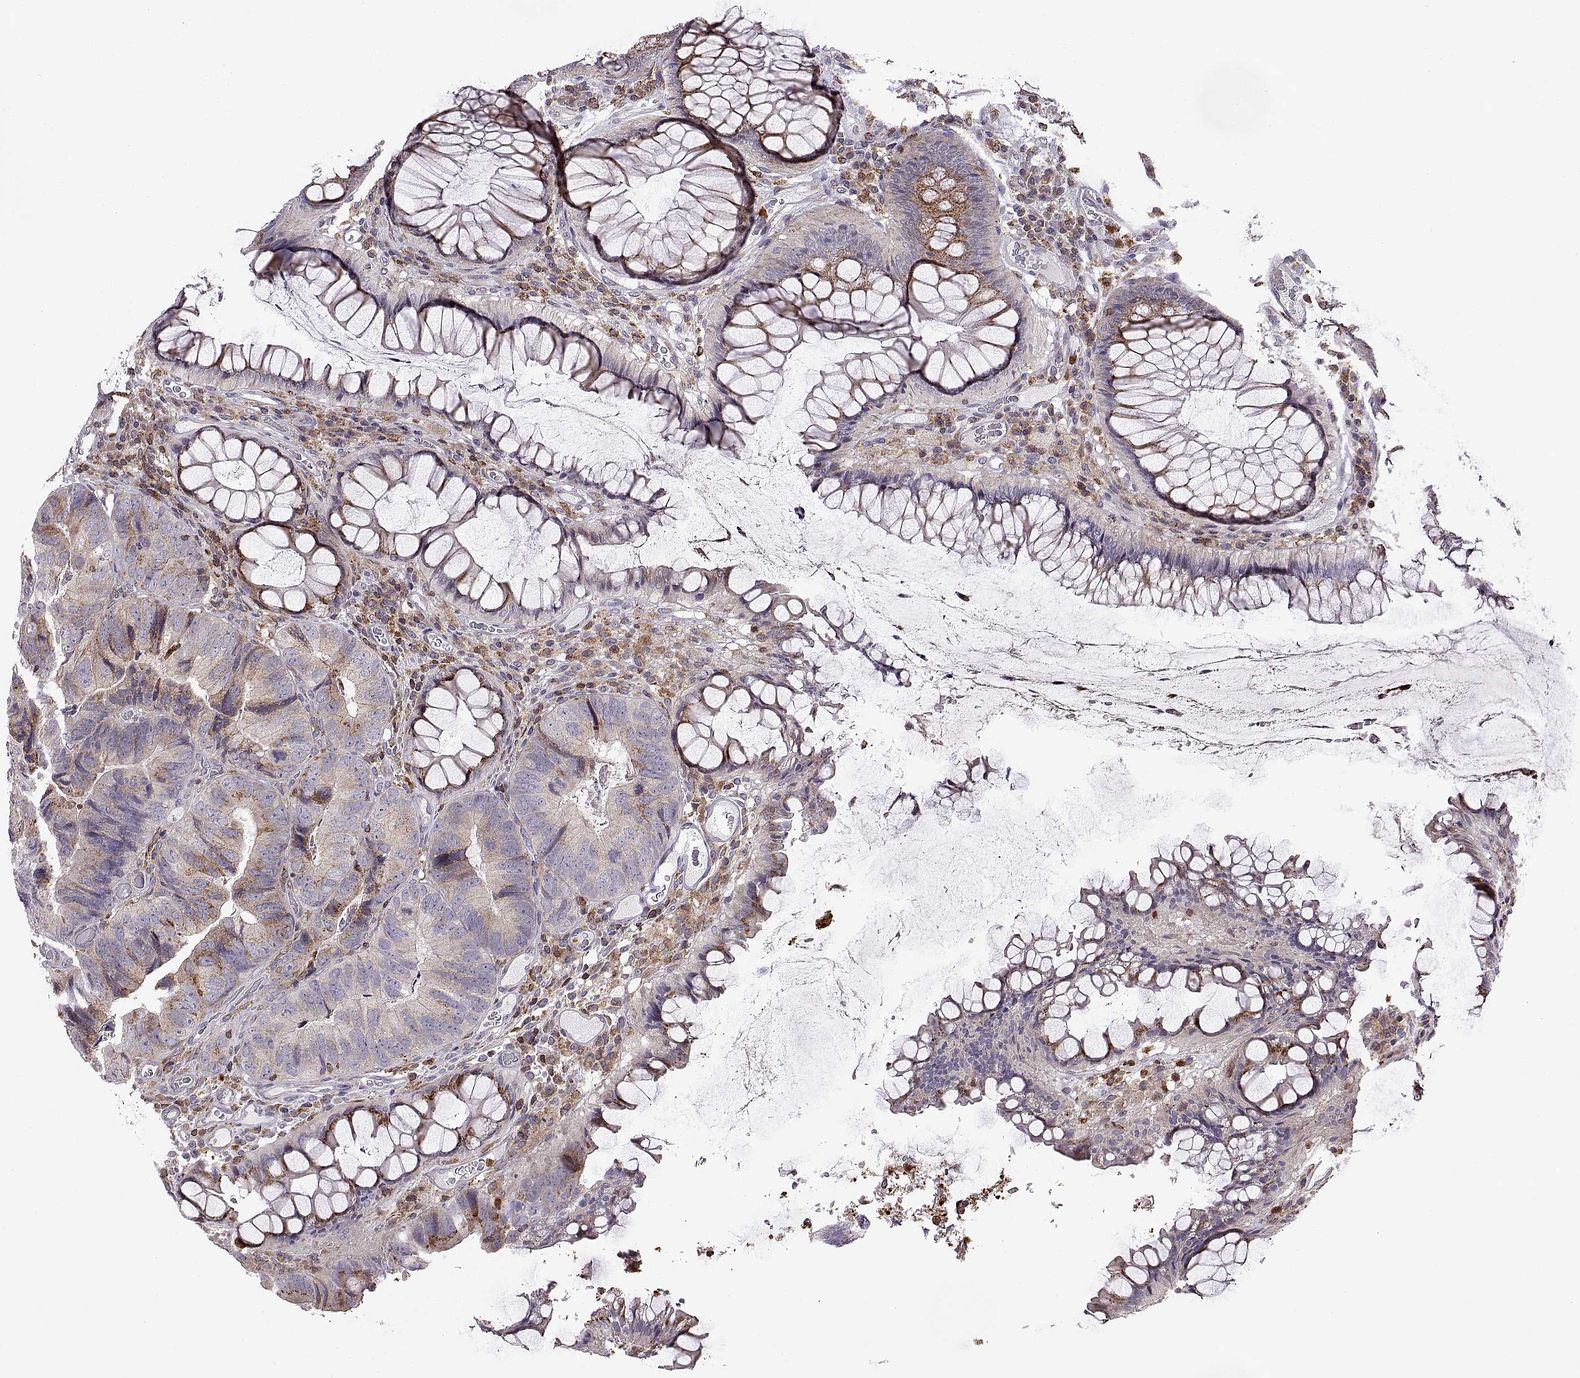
{"staining": {"intensity": "moderate", "quantity": "25%-75%", "location": "cytoplasmic/membranous"}, "tissue": "colorectal cancer", "cell_type": "Tumor cells", "image_type": "cancer", "snomed": [{"axis": "morphology", "description": "Adenocarcinoma, NOS"}, {"axis": "topography", "description": "Colon"}], "caption": "The micrograph exhibits immunohistochemical staining of colorectal cancer (adenocarcinoma). There is moderate cytoplasmic/membranous expression is seen in about 25%-75% of tumor cells. Nuclei are stained in blue.", "gene": "ACAP1", "patient": {"sex": "female", "age": 67}}